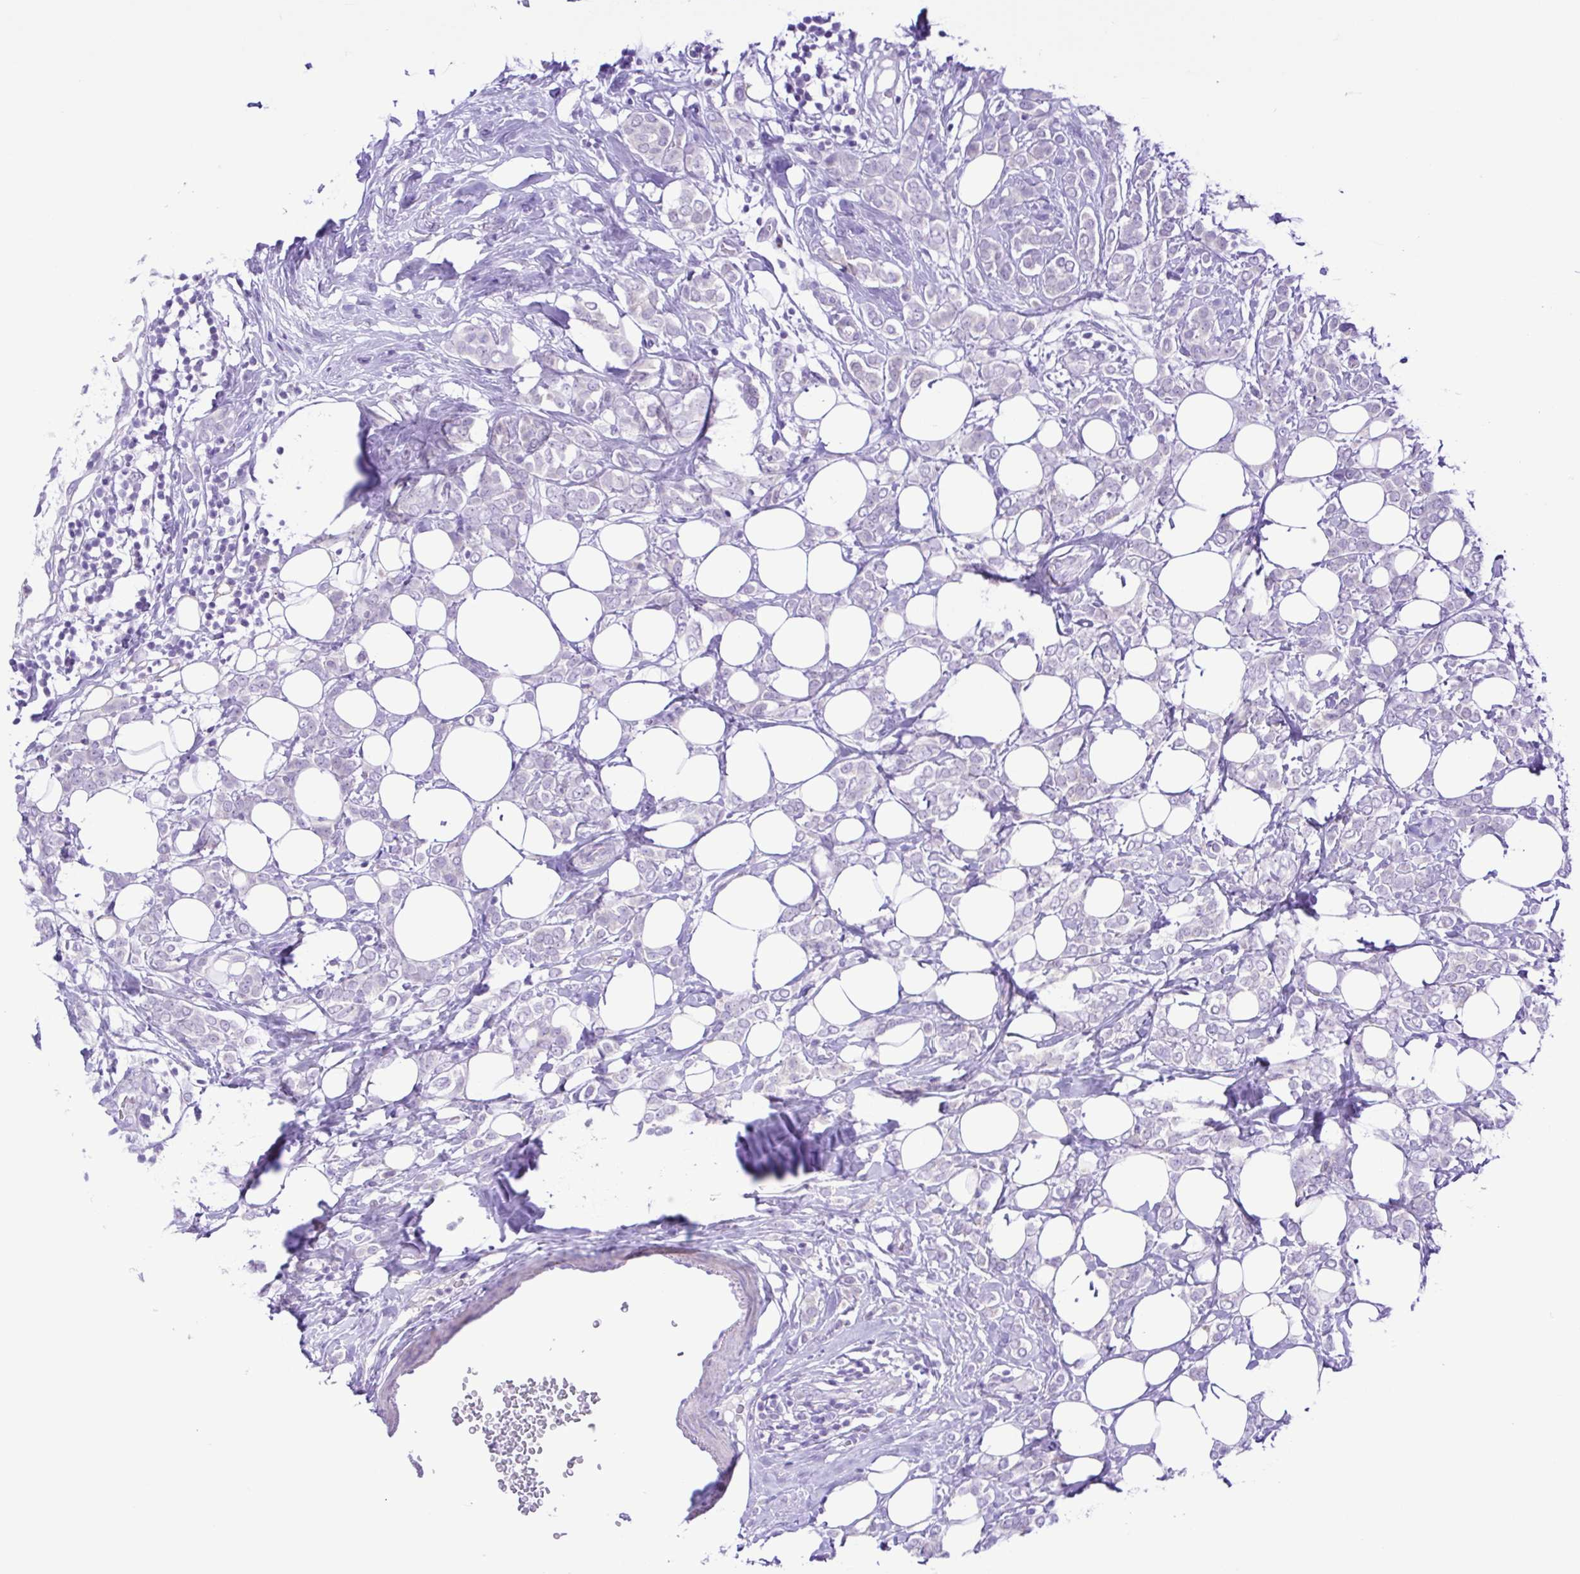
{"staining": {"intensity": "negative", "quantity": "none", "location": "none"}, "tissue": "breast cancer", "cell_type": "Tumor cells", "image_type": "cancer", "snomed": [{"axis": "morphology", "description": "Lobular carcinoma"}, {"axis": "topography", "description": "Breast"}], "caption": "DAB (3,3'-diaminobenzidine) immunohistochemical staining of human lobular carcinoma (breast) shows no significant expression in tumor cells.", "gene": "SYT1", "patient": {"sex": "female", "age": 49}}